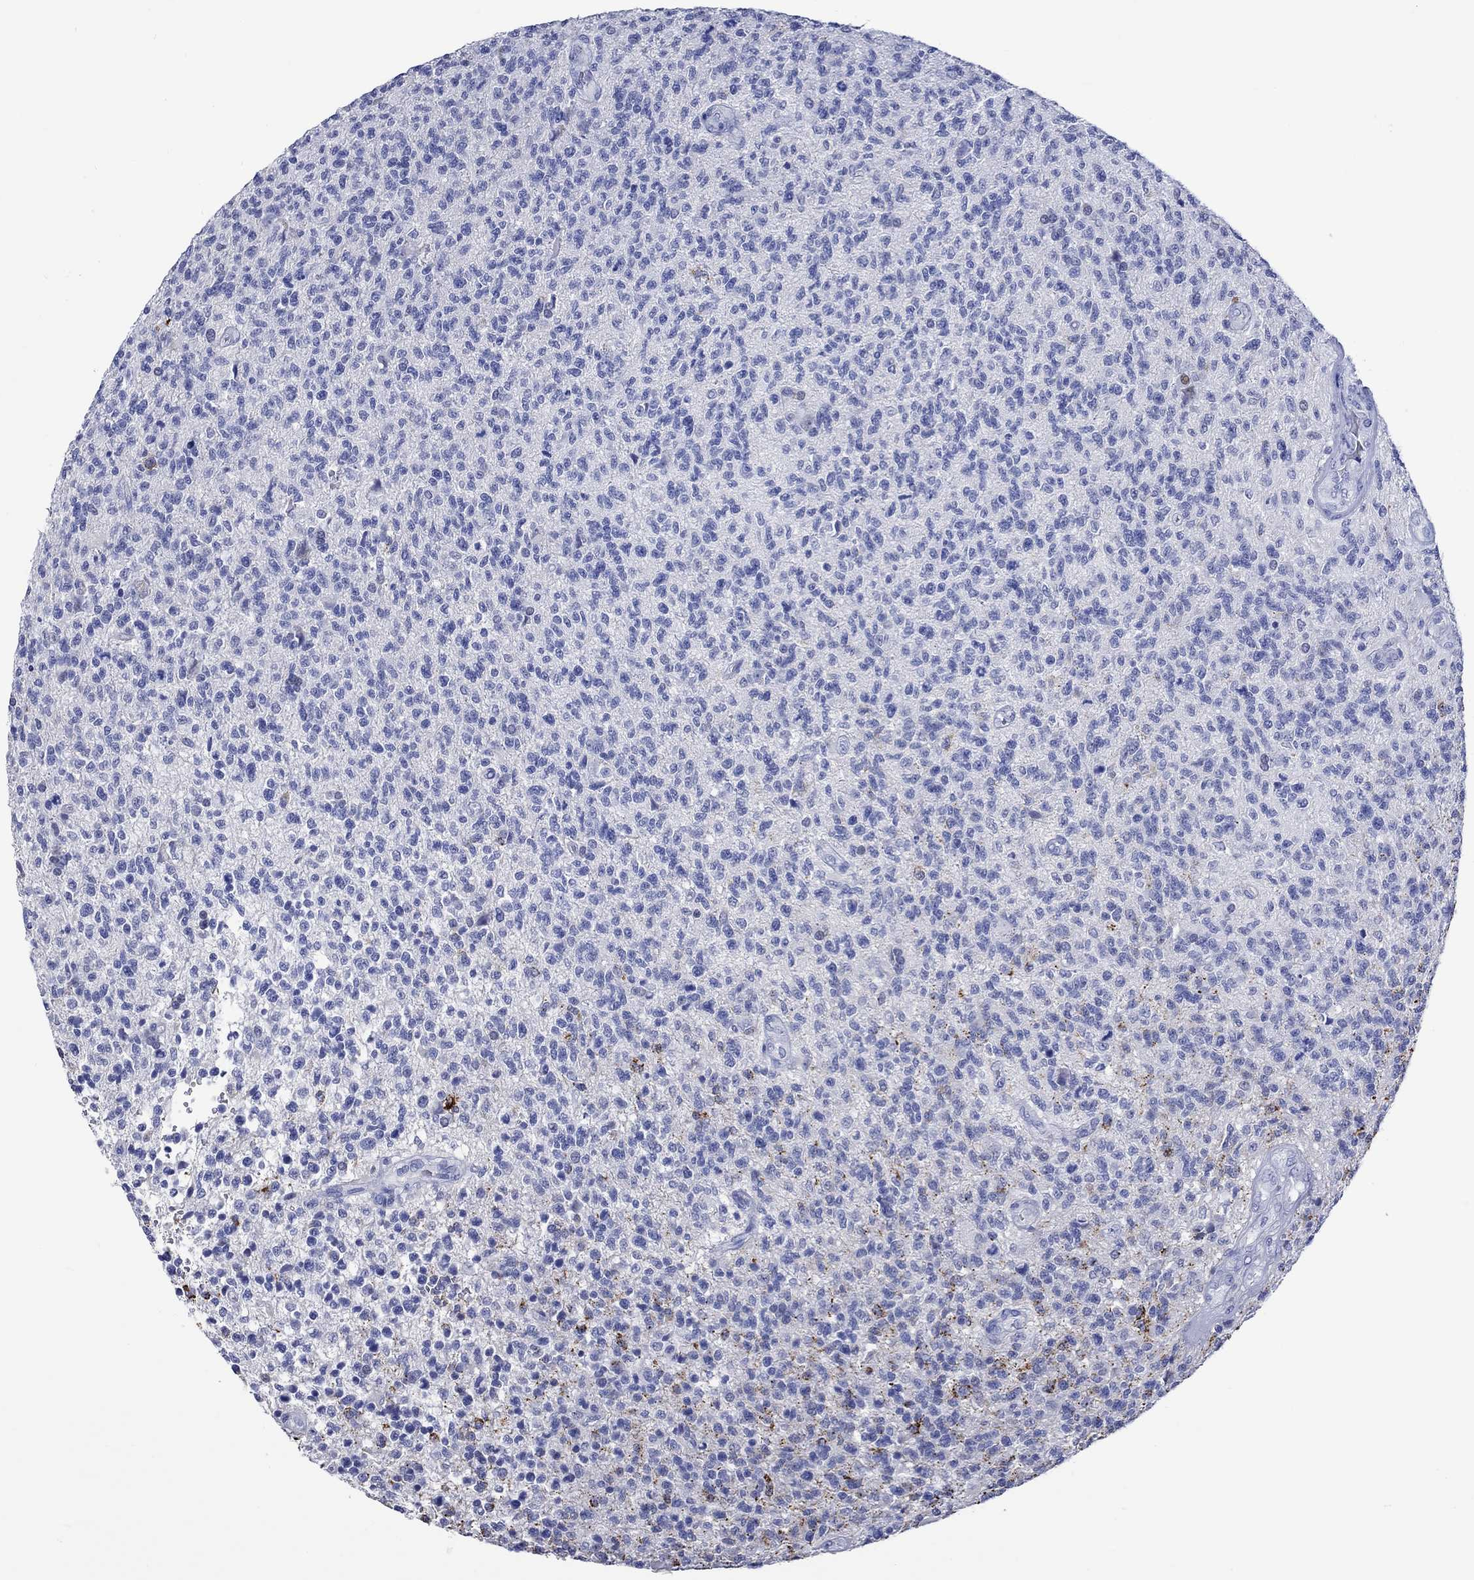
{"staining": {"intensity": "negative", "quantity": "none", "location": "none"}, "tissue": "glioma", "cell_type": "Tumor cells", "image_type": "cancer", "snomed": [{"axis": "morphology", "description": "Glioma, malignant, High grade"}, {"axis": "topography", "description": "Brain"}], "caption": "Malignant high-grade glioma was stained to show a protein in brown. There is no significant positivity in tumor cells. The staining was performed using DAB (3,3'-diaminobenzidine) to visualize the protein expression in brown, while the nuclei were stained in blue with hematoxylin (Magnification: 20x).", "gene": "KLHL35", "patient": {"sex": "male", "age": 56}}